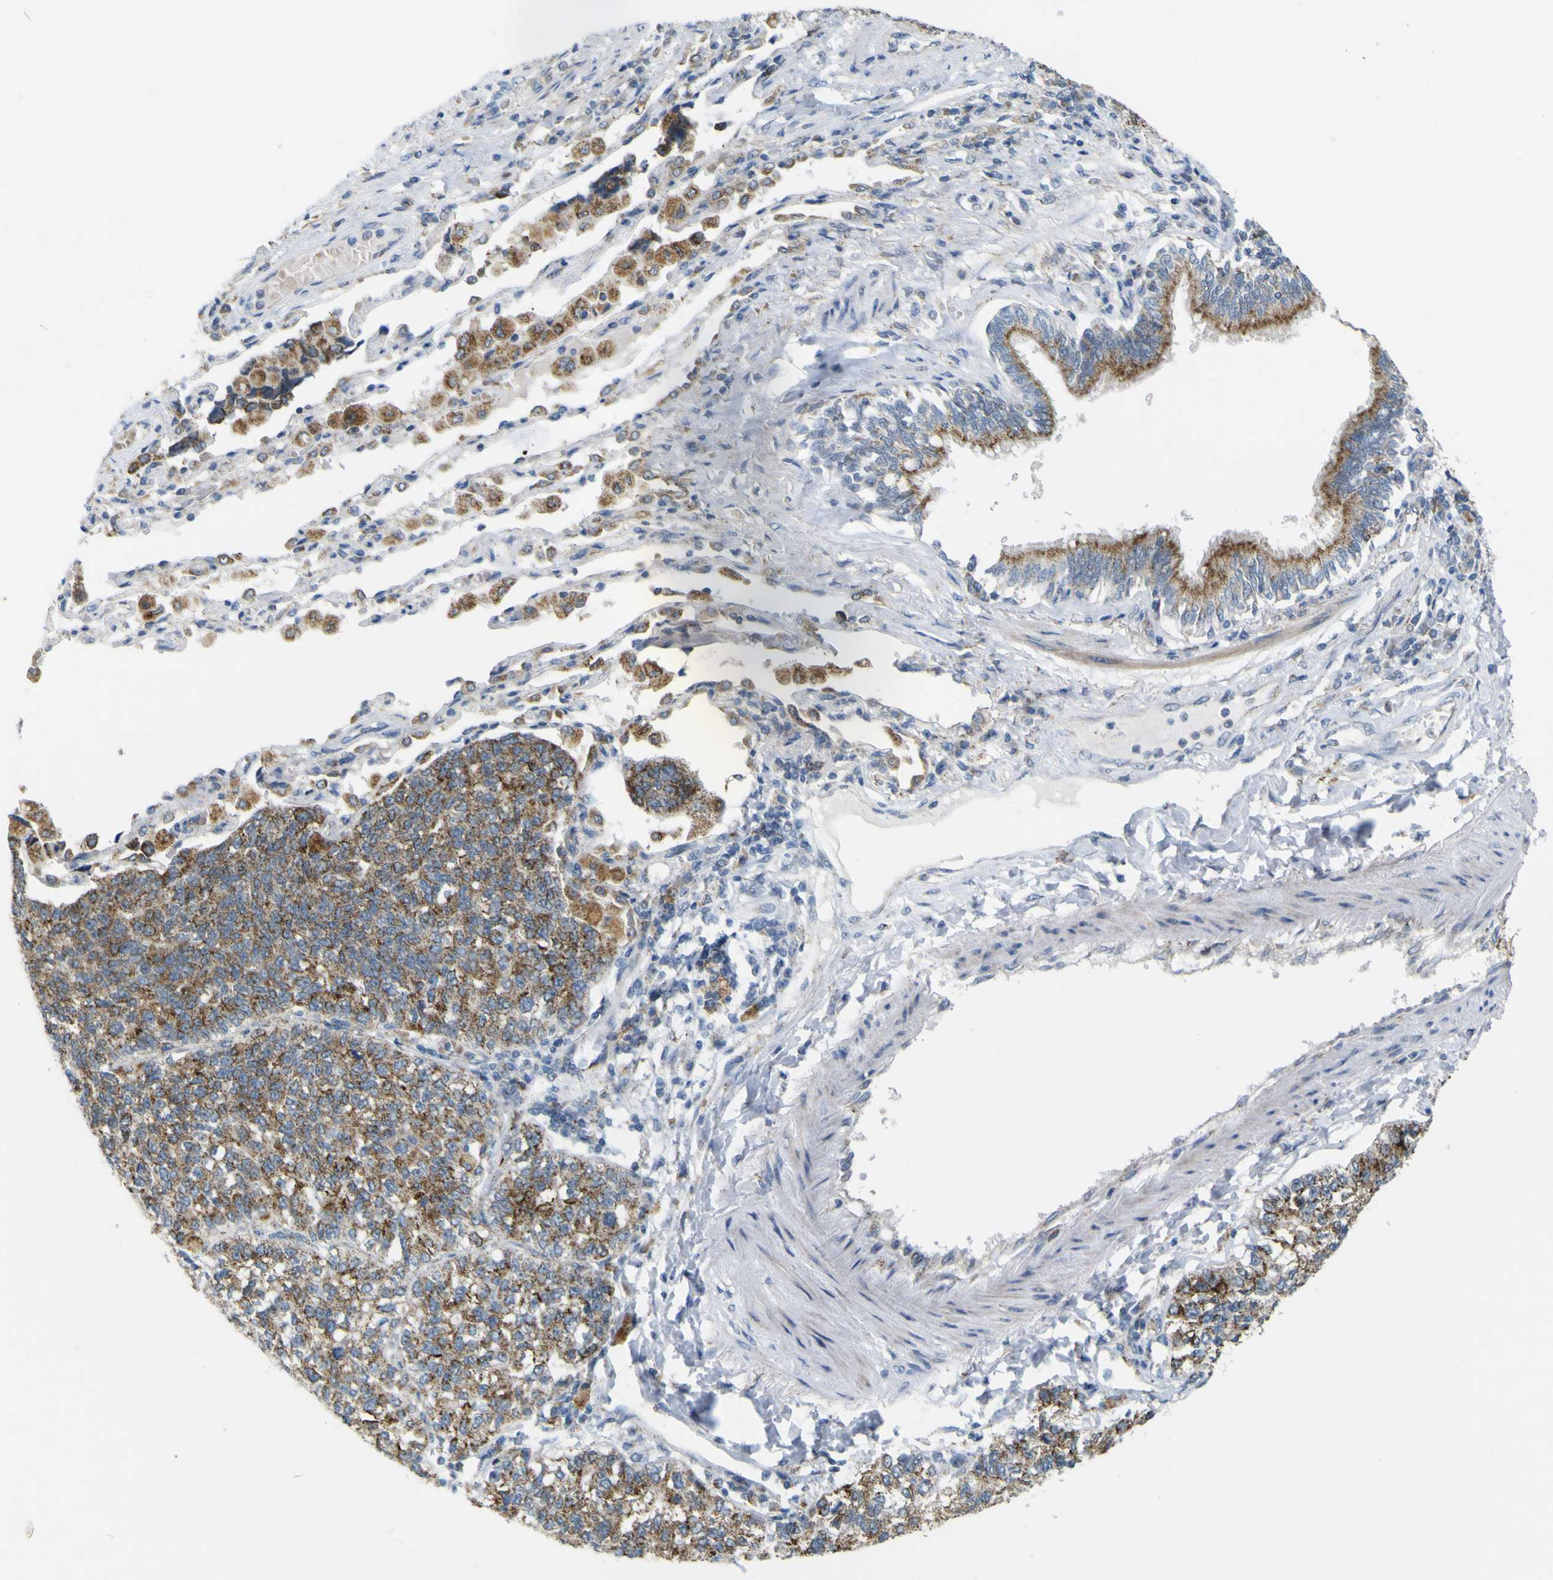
{"staining": {"intensity": "moderate", "quantity": ">75%", "location": "cytoplasmic/membranous"}, "tissue": "lung cancer", "cell_type": "Tumor cells", "image_type": "cancer", "snomed": [{"axis": "morphology", "description": "Adenocarcinoma, NOS"}, {"axis": "topography", "description": "Lung"}], "caption": "An image showing moderate cytoplasmic/membranous expression in about >75% of tumor cells in lung cancer, as visualized by brown immunohistochemical staining.", "gene": "ACBD5", "patient": {"sex": "male", "age": 49}}